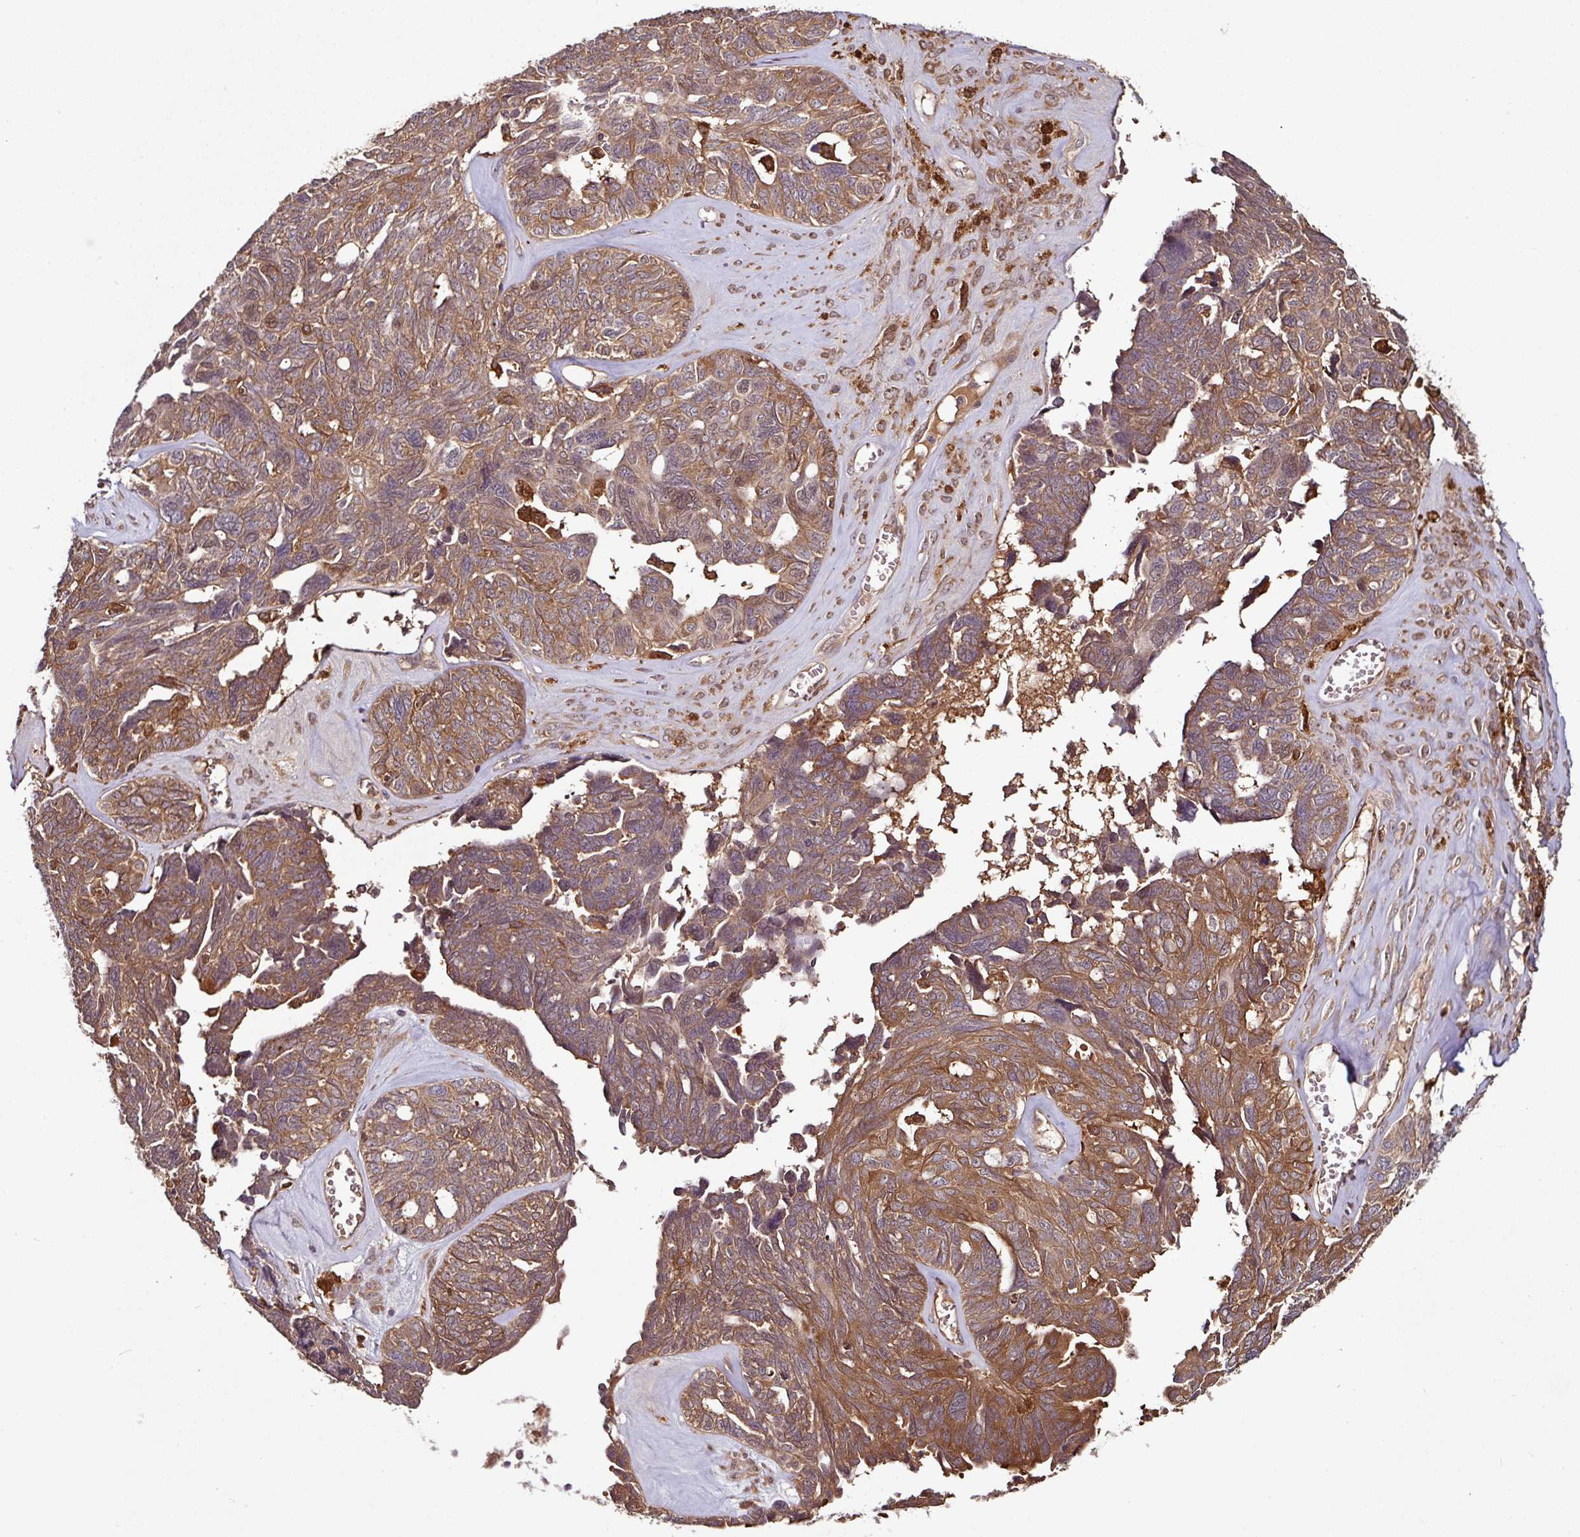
{"staining": {"intensity": "moderate", "quantity": ">75%", "location": "cytoplasmic/membranous"}, "tissue": "ovarian cancer", "cell_type": "Tumor cells", "image_type": "cancer", "snomed": [{"axis": "morphology", "description": "Cystadenocarcinoma, serous, NOS"}, {"axis": "topography", "description": "Ovary"}], "caption": "Human serous cystadenocarcinoma (ovarian) stained with a protein marker reveals moderate staining in tumor cells.", "gene": "GNPDA1", "patient": {"sex": "female", "age": 79}}